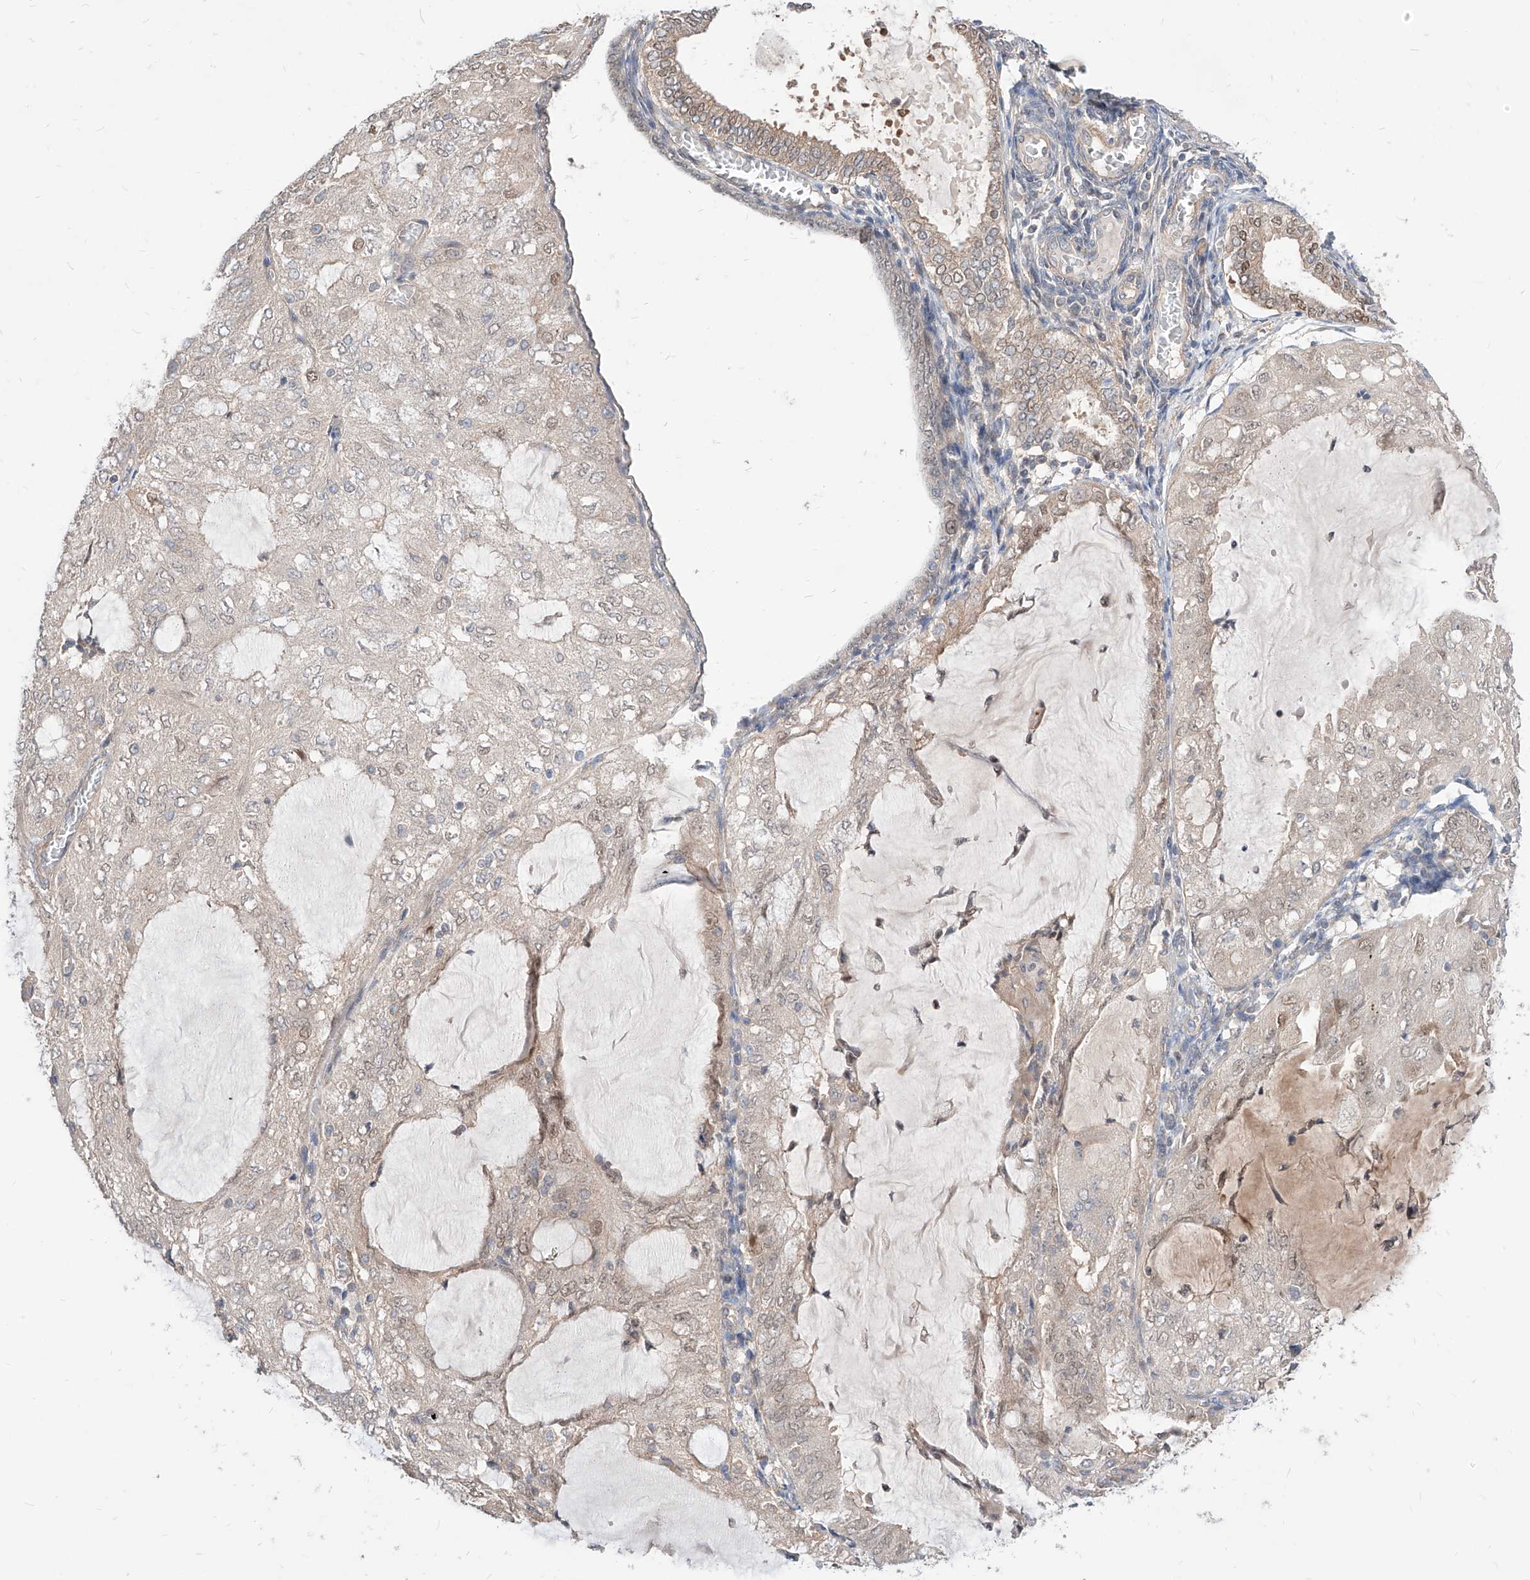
{"staining": {"intensity": "negative", "quantity": "none", "location": "none"}, "tissue": "endometrial cancer", "cell_type": "Tumor cells", "image_type": "cancer", "snomed": [{"axis": "morphology", "description": "Adenocarcinoma, NOS"}, {"axis": "topography", "description": "Endometrium"}], "caption": "Protein analysis of endometrial cancer demonstrates no significant staining in tumor cells. Nuclei are stained in blue.", "gene": "TSNAX", "patient": {"sex": "female", "age": 81}}